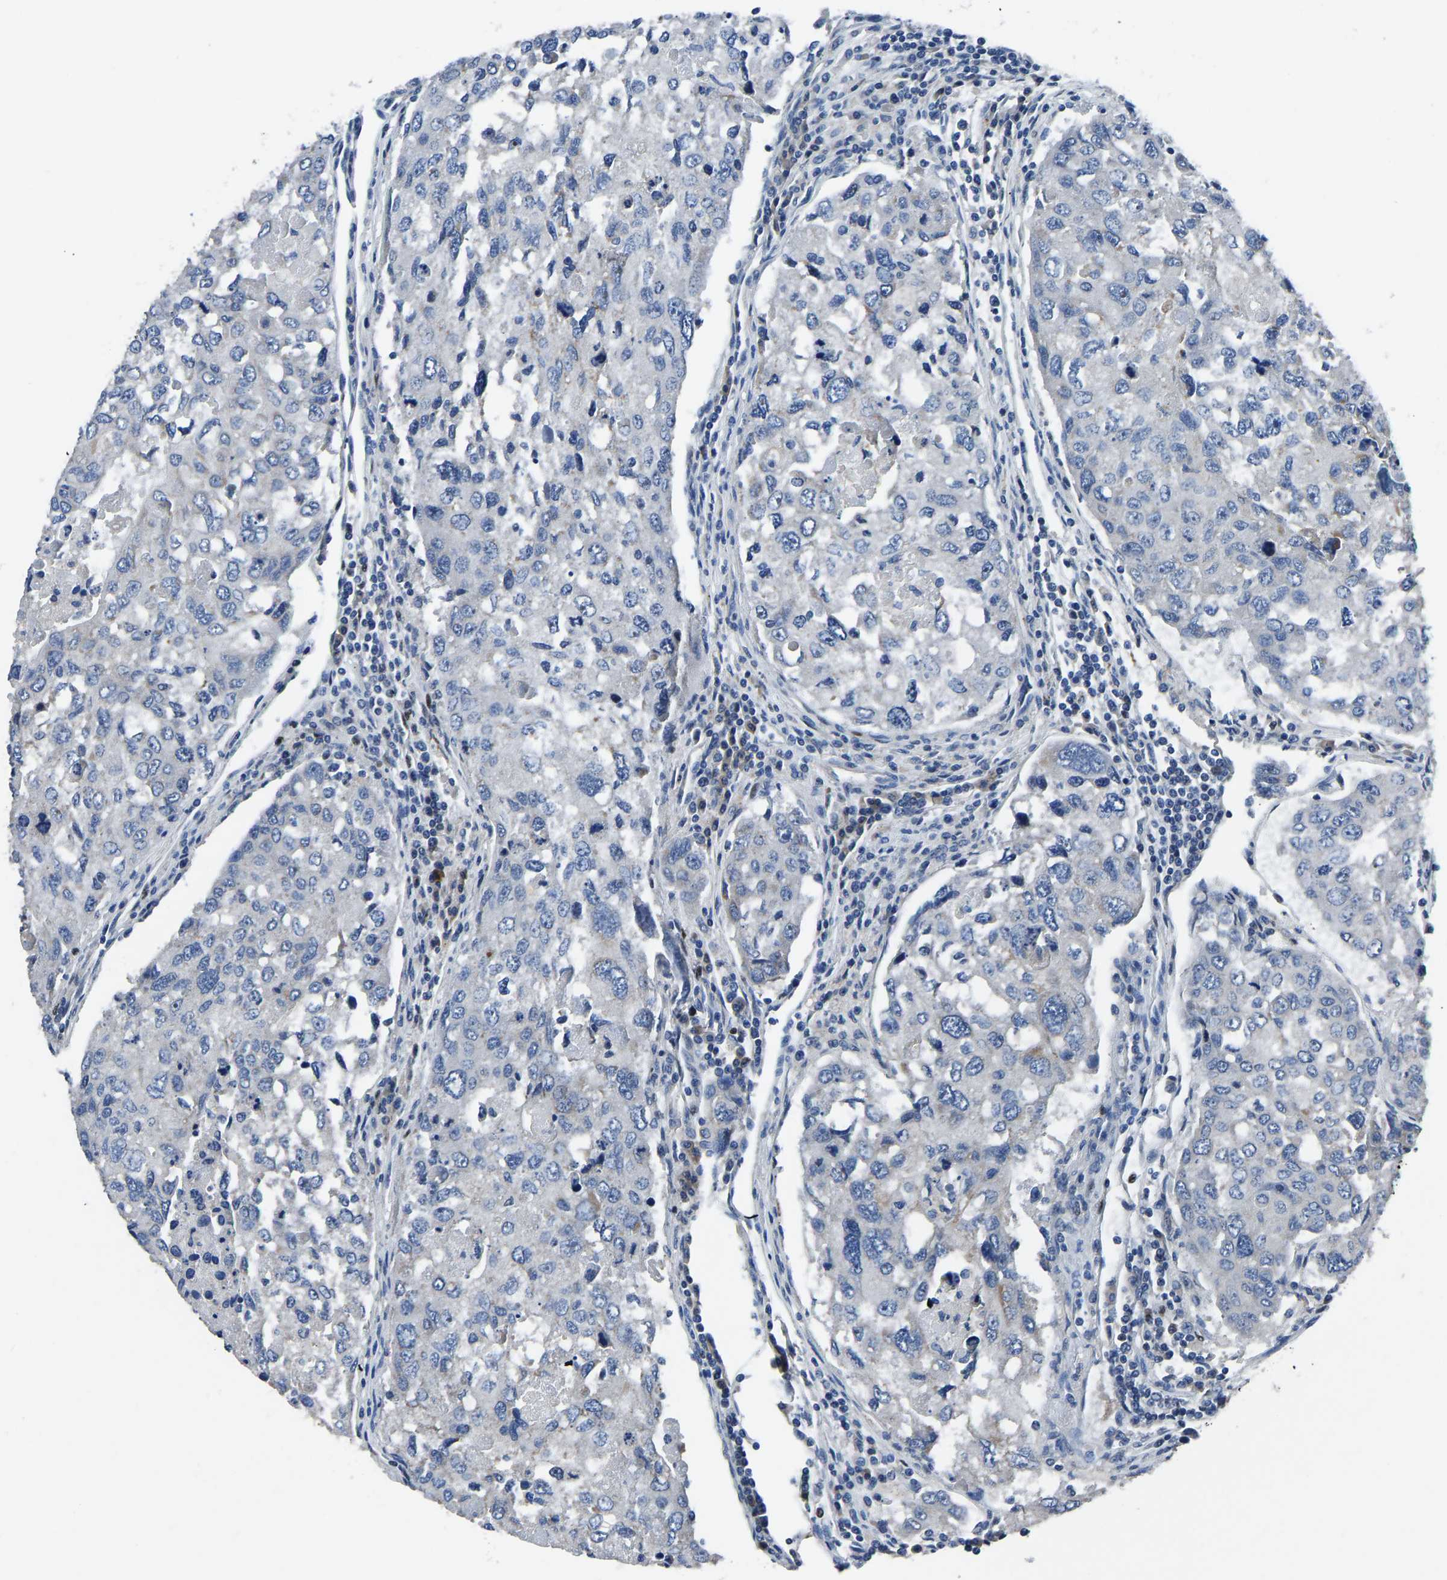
{"staining": {"intensity": "negative", "quantity": "none", "location": "none"}, "tissue": "urothelial cancer", "cell_type": "Tumor cells", "image_type": "cancer", "snomed": [{"axis": "morphology", "description": "Urothelial carcinoma, High grade"}, {"axis": "topography", "description": "Lymph node"}, {"axis": "topography", "description": "Urinary bladder"}], "caption": "DAB (3,3'-diaminobenzidine) immunohistochemical staining of high-grade urothelial carcinoma reveals no significant positivity in tumor cells.", "gene": "EGR1", "patient": {"sex": "male", "age": 51}}